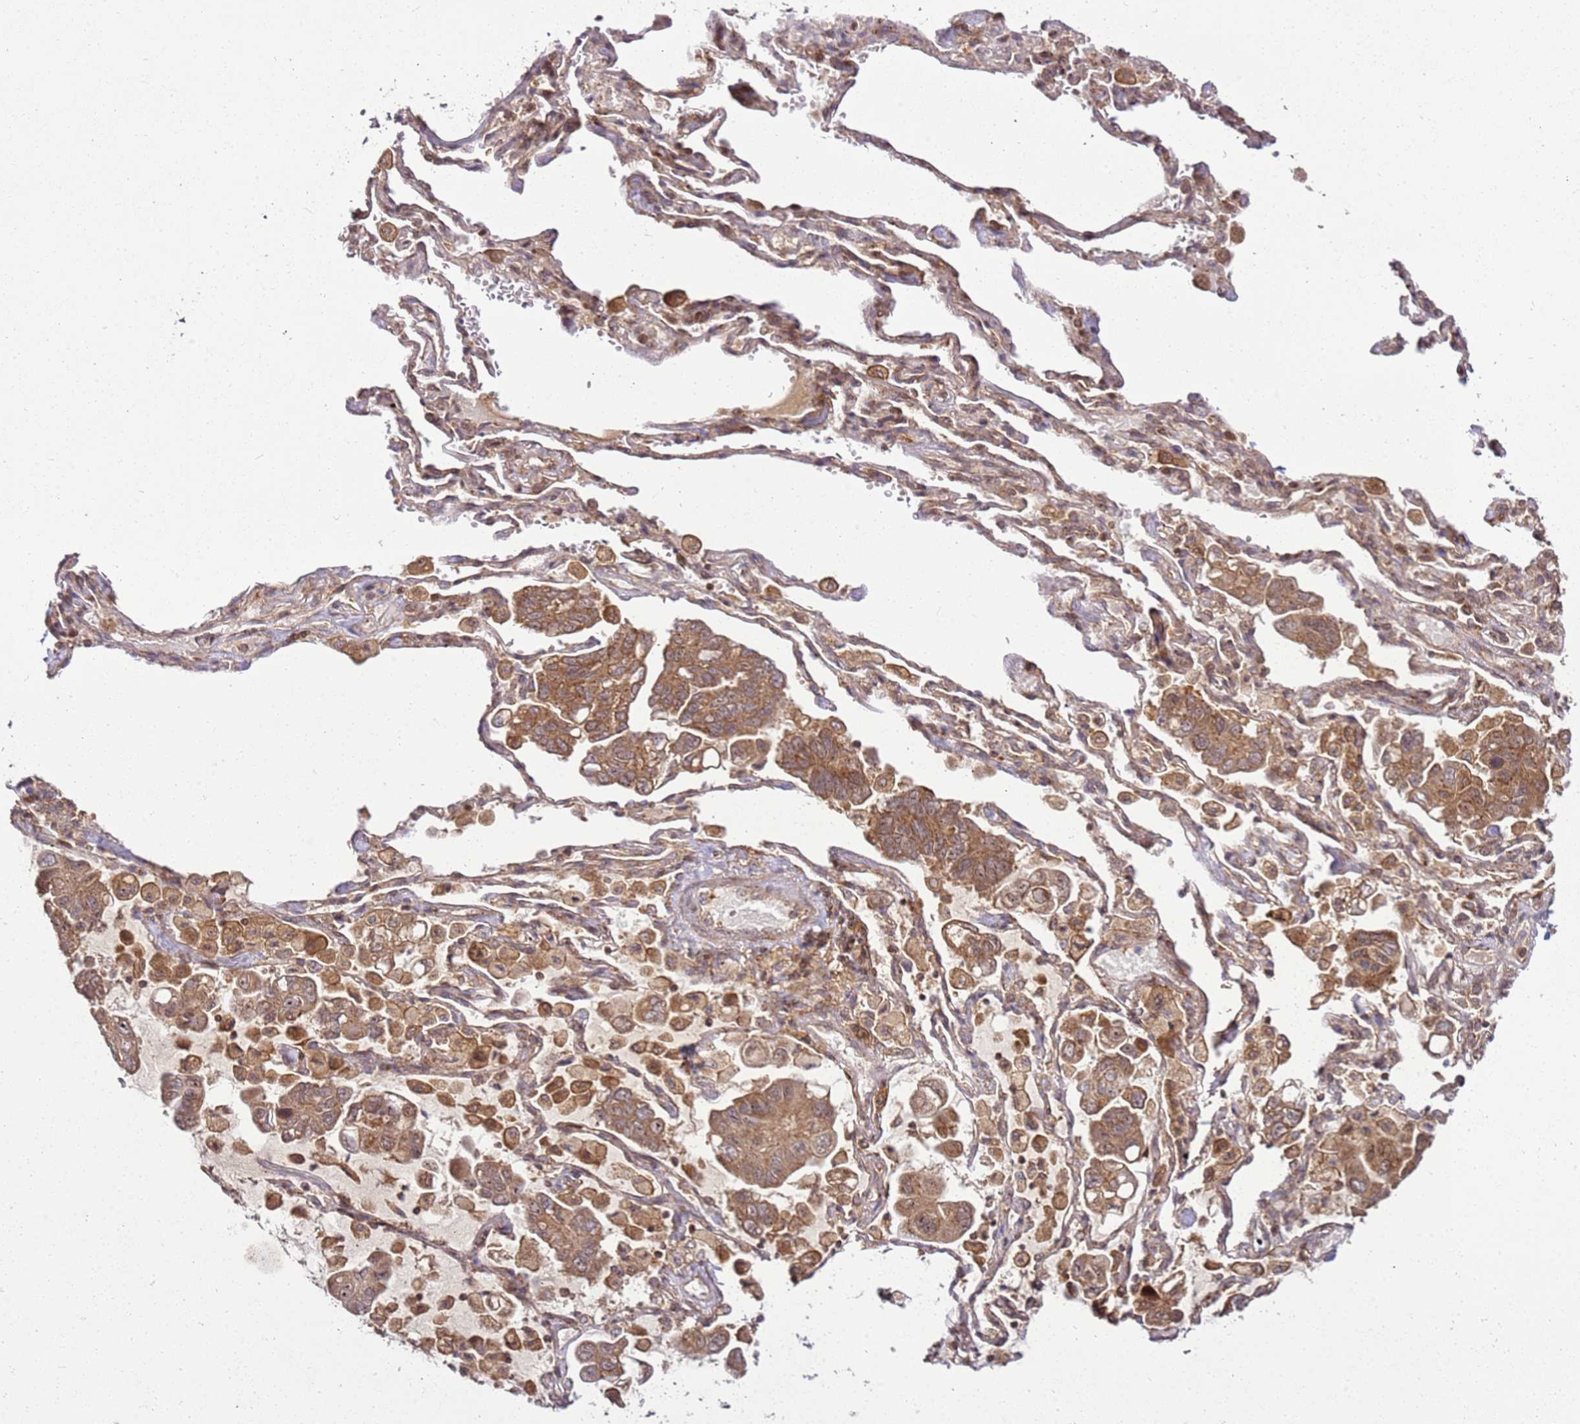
{"staining": {"intensity": "moderate", "quantity": ">75%", "location": "cytoplasmic/membranous"}, "tissue": "lung cancer", "cell_type": "Tumor cells", "image_type": "cancer", "snomed": [{"axis": "morphology", "description": "Adenocarcinoma, NOS"}, {"axis": "topography", "description": "Lung"}], "caption": "DAB (3,3'-diaminobenzidine) immunohistochemical staining of lung adenocarcinoma displays moderate cytoplasmic/membranous protein positivity in approximately >75% of tumor cells.", "gene": "RASA3", "patient": {"sex": "male", "age": 64}}